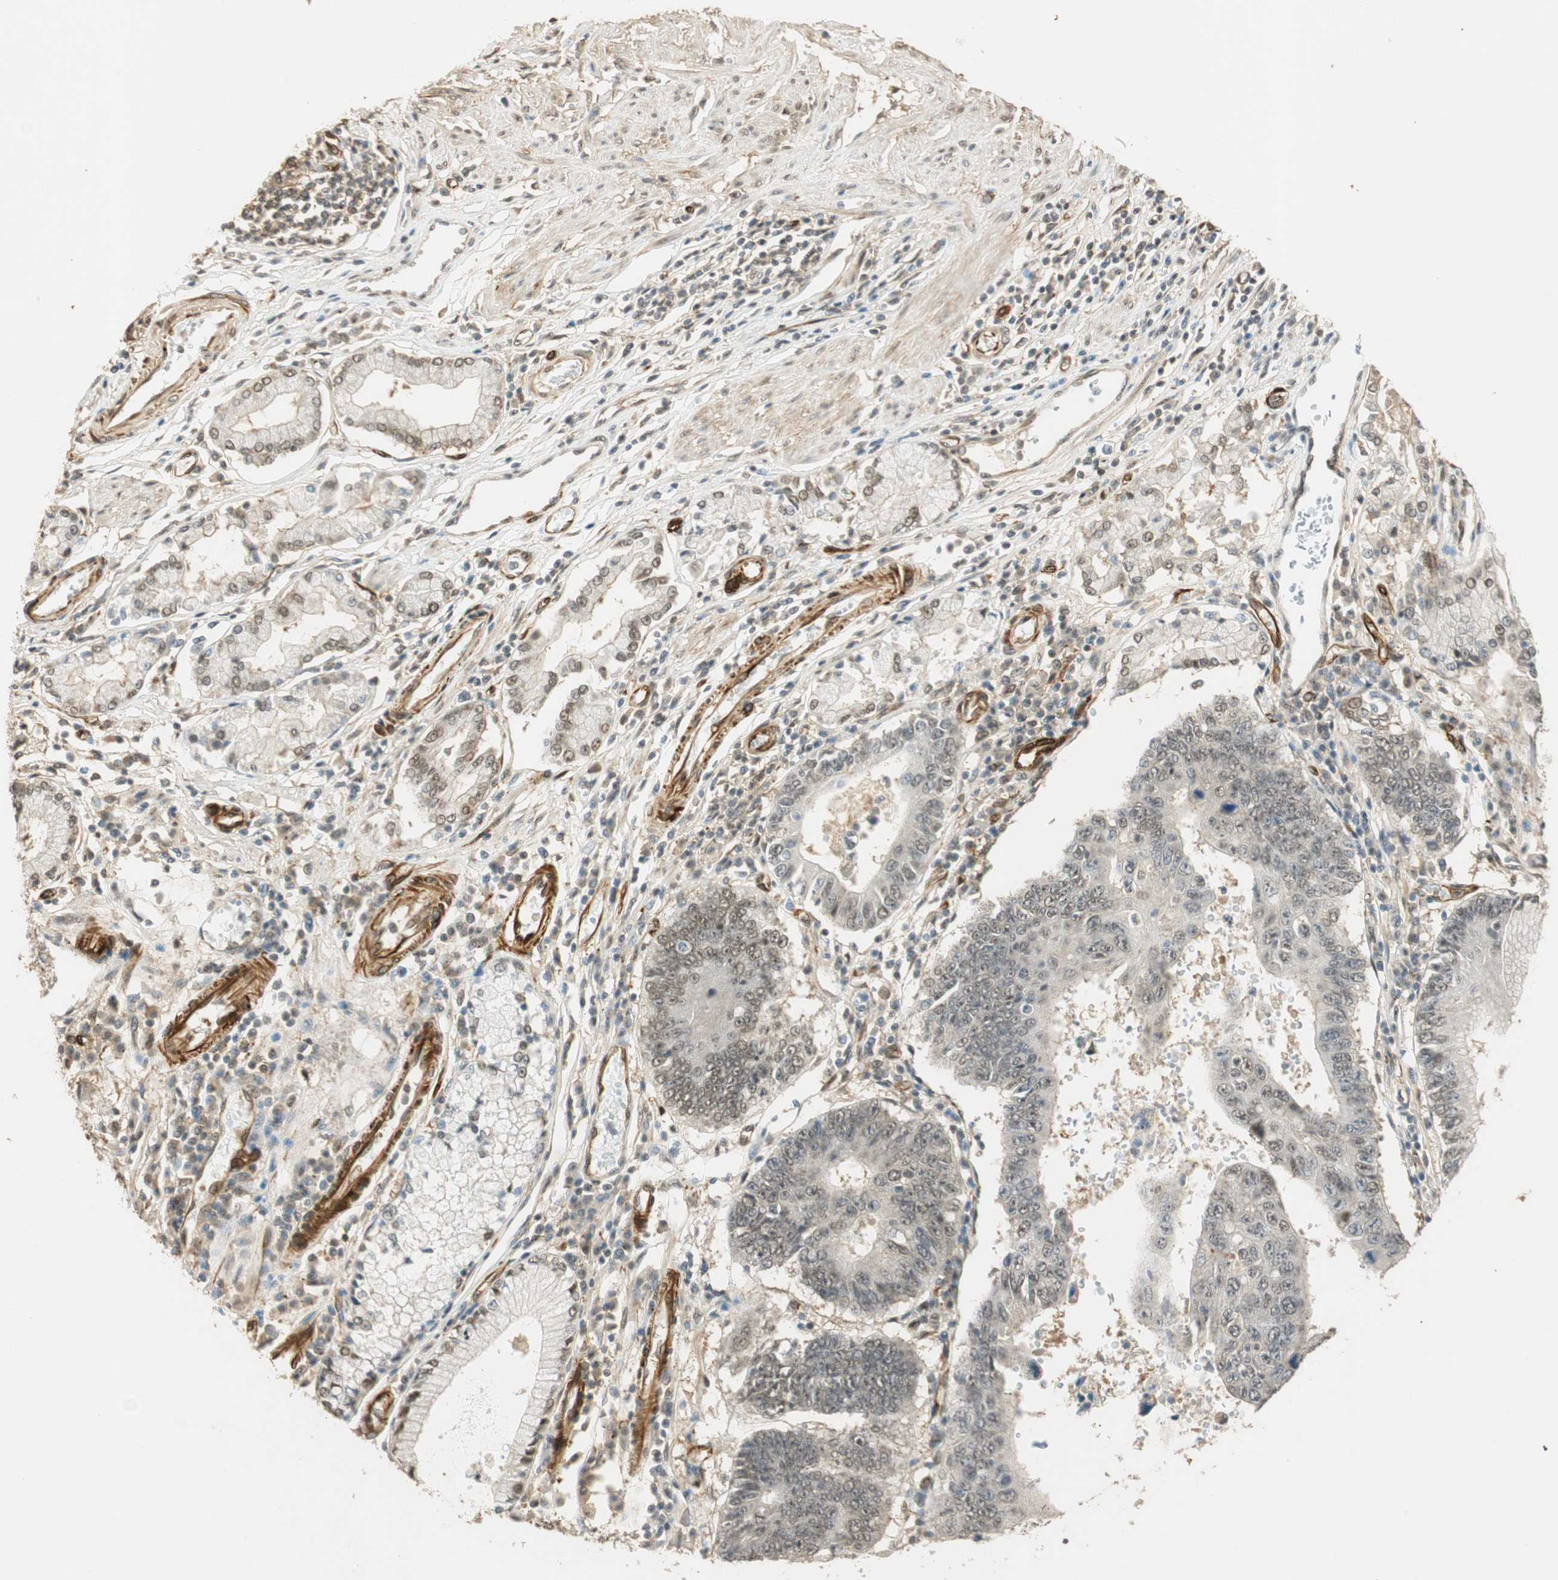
{"staining": {"intensity": "negative", "quantity": "none", "location": "none"}, "tissue": "stomach cancer", "cell_type": "Tumor cells", "image_type": "cancer", "snomed": [{"axis": "morphology", "description": "Adenocarcinoma, NOS"}, {"axis": "topography", "description": "Stomach"}], "caption": "Immunohistochemistry micrograph of neoplastic tissue: stomach cancer stained with DAB demonstrates no significant protein positivity in tumor cells.", "gene": "NES", "patient": {"sex": "male", "age": 59}}